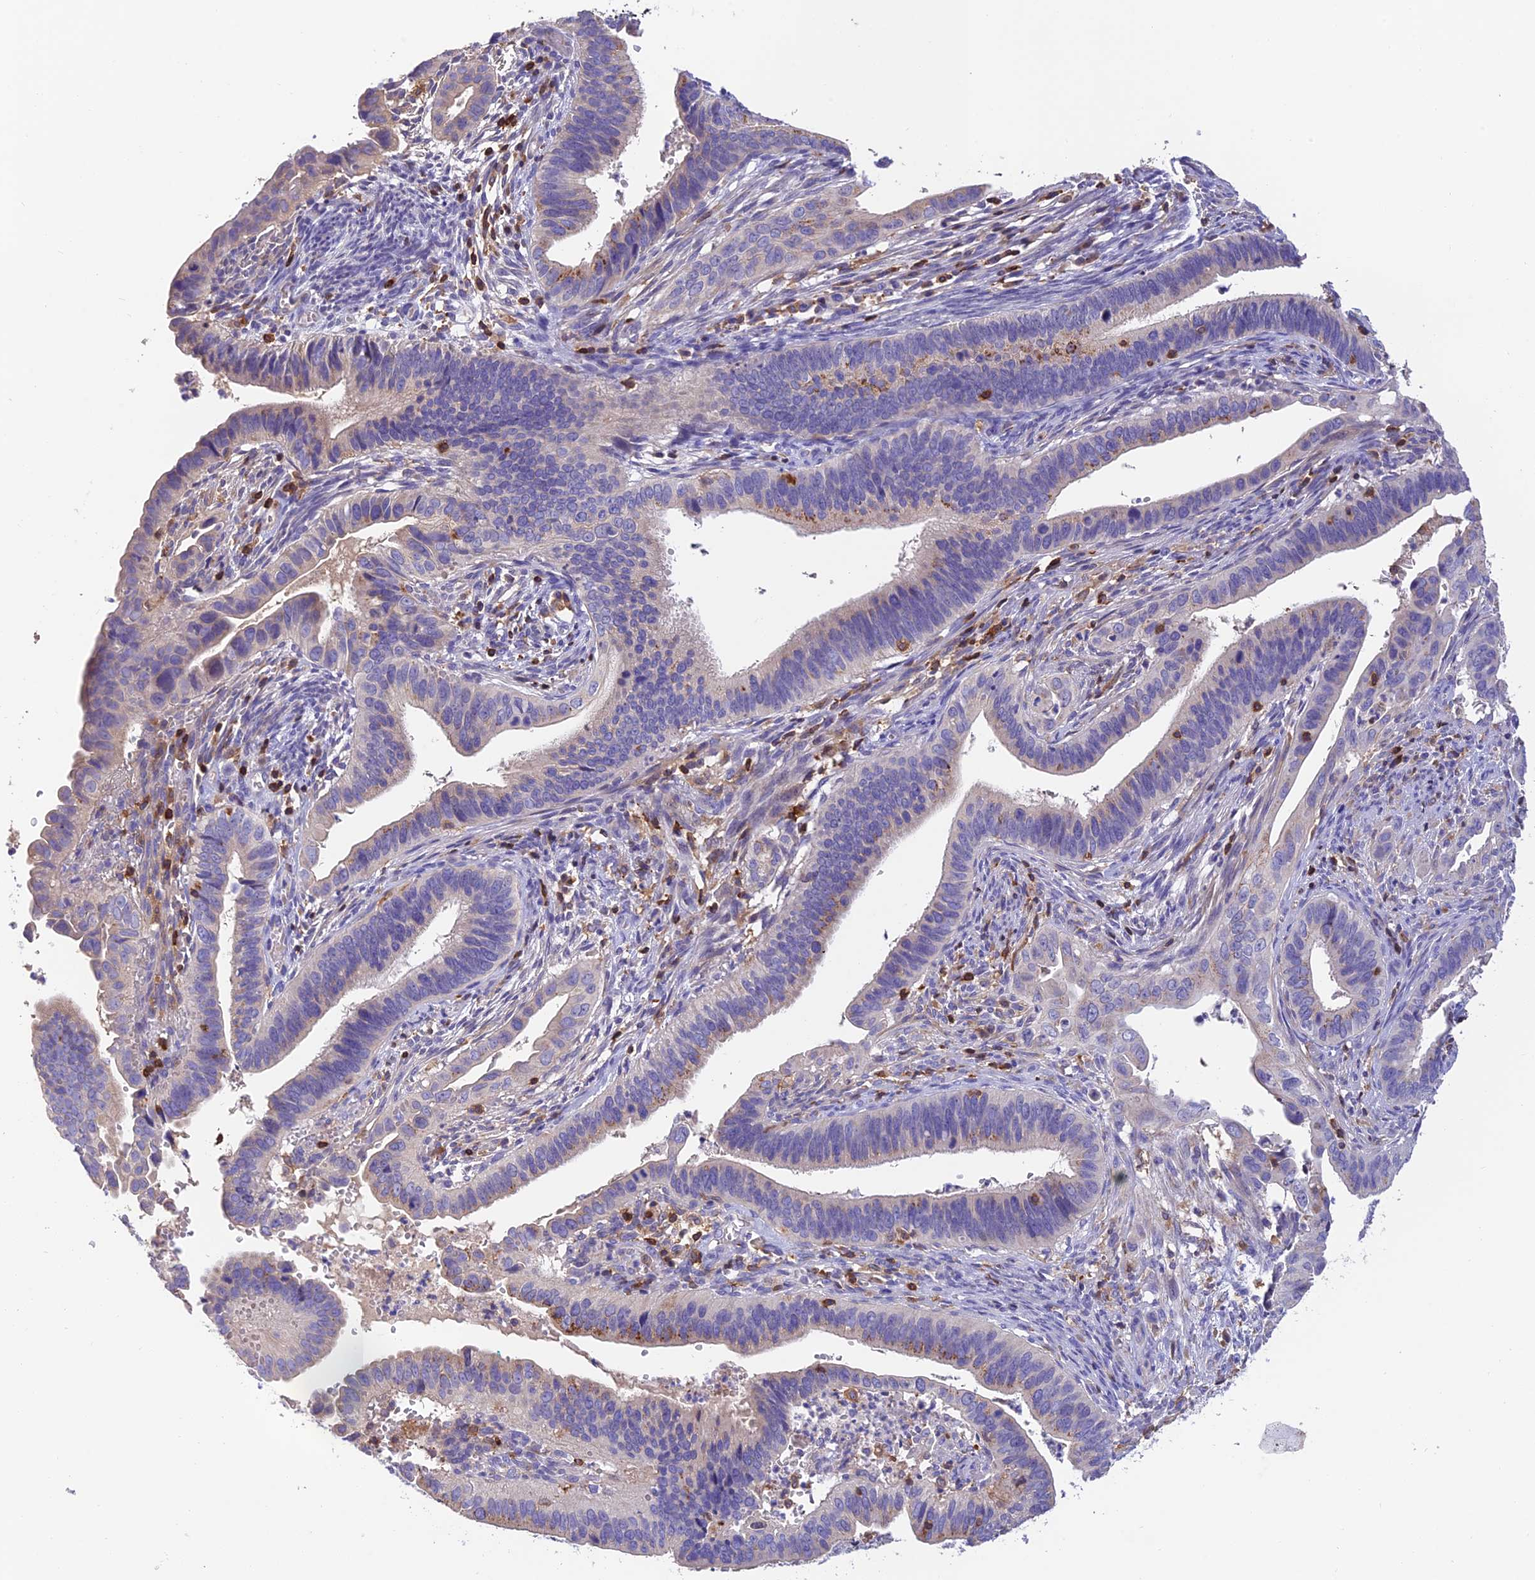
{"staining": {"intensity": "moderate", "quantity": "<25%", "location": "cytoplasmic/membranous"}, "tissue": "cervical cancer", "cell_type": "Tumor cells", "image_type": "cancer", "snomed": [{"axis": "morphology", "description": "Adenocarcinoma, NOS"}, {"axis": "topography", "description": "Cervix"}], "caption": "Cervical cancer (adenocarcinoma) stained with immunohistochemistry shows moderate cytoplasmic/membranous expression in about <25% of tumor cells. (DAB IHC, brown staining for protein, blue staining for nuclei).", "gene": "LPXN", "patient": {"sex": "female", "age": 42}}